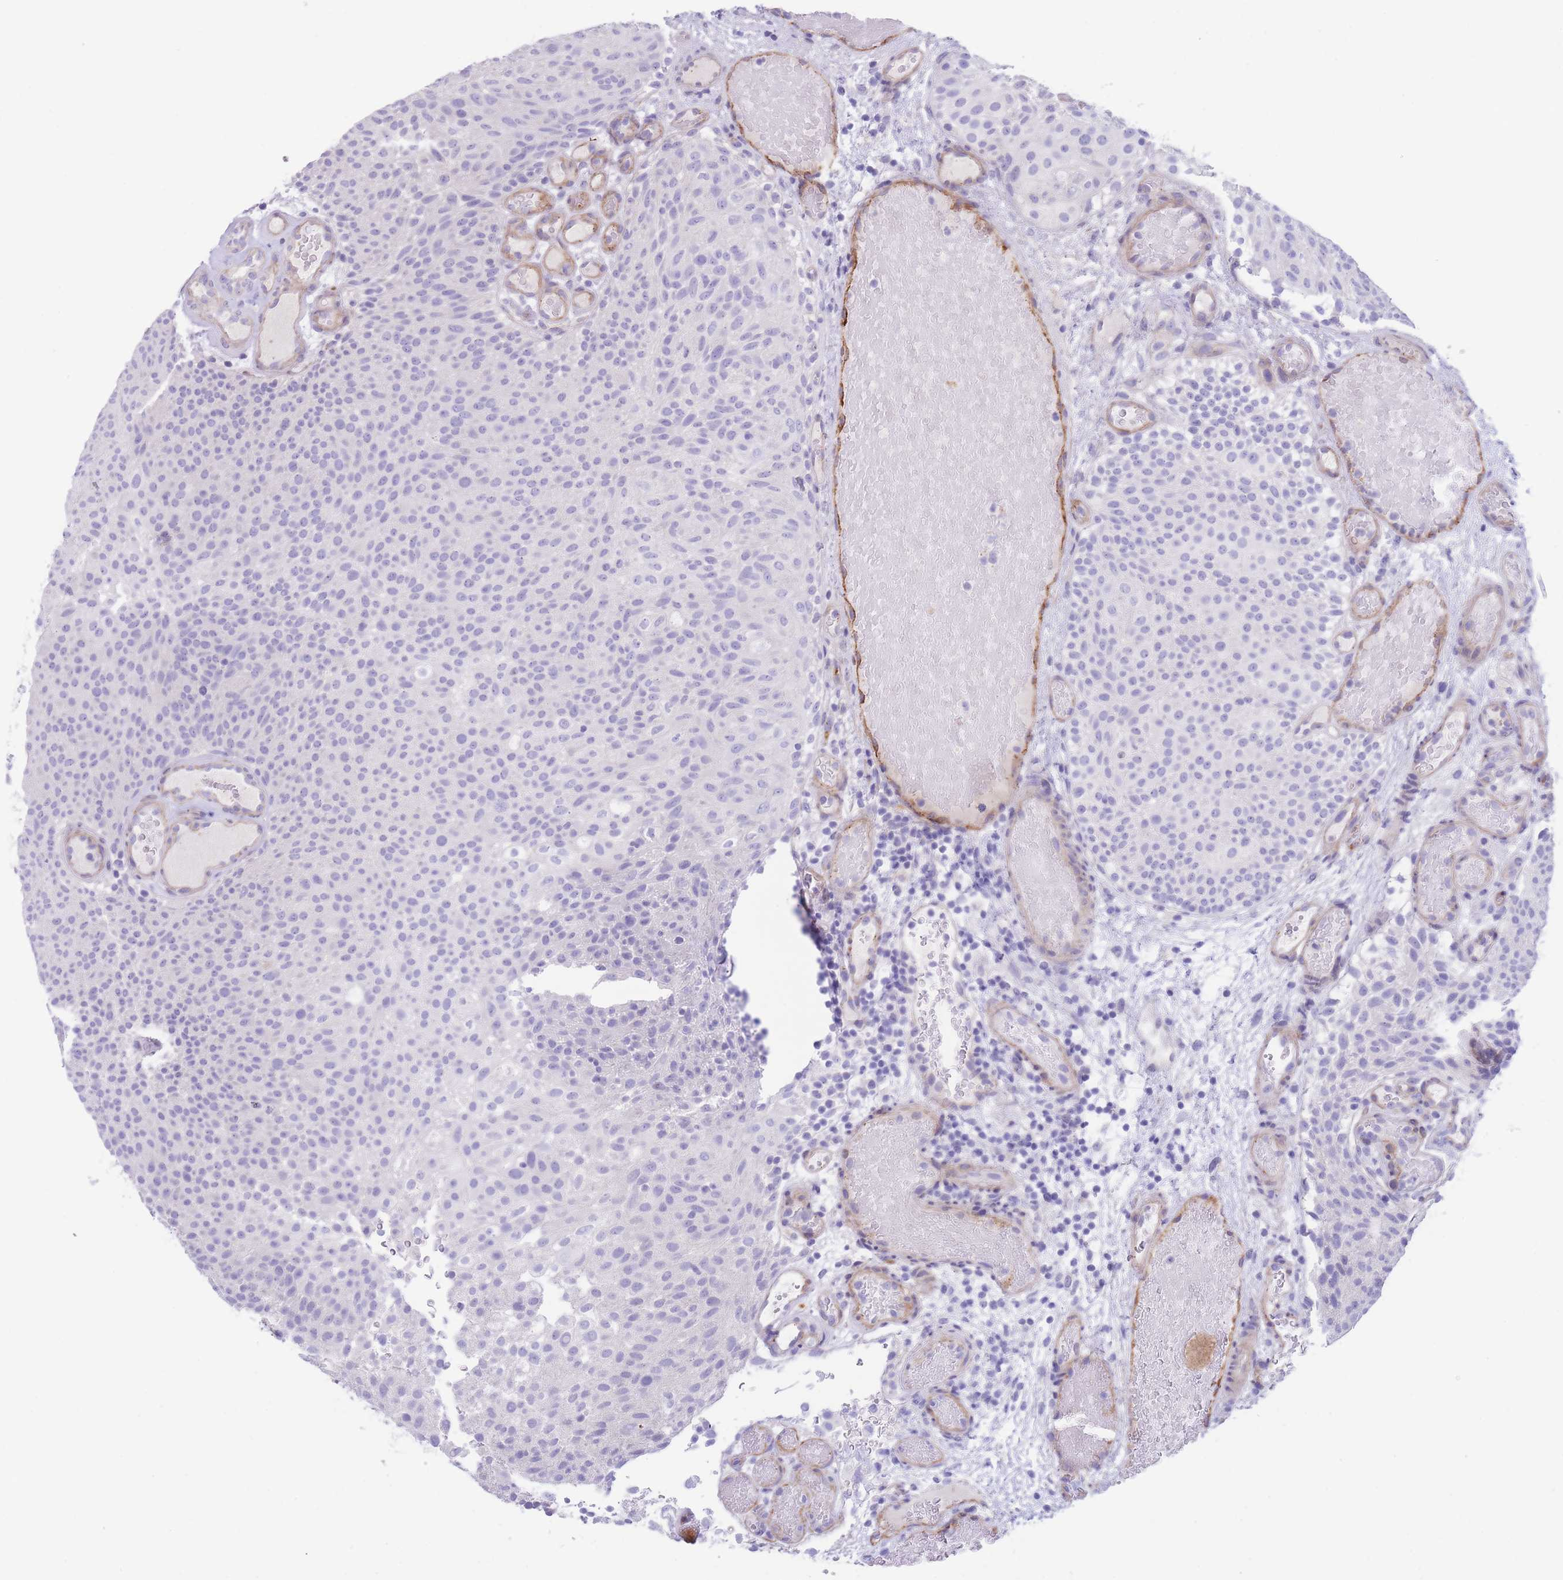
{"staining": {"intensity": "negative", "quantity": "none", "location": "none"}, "tissue": "urothelial cancer", "cell_type": "Tumor cells", "image_type": "cancer", "snomed": [{"axis": "morphology", "description": "Urothelial carcinoma, Low grade"}, {"axis": "topography", "description": "Urinary bladder"}], "caption": "There is no significant expression in tumor cells of urothelial carcinoma (low-grade).", "gene": "DET1", "patient": {"sex": "male", "age": 78}}